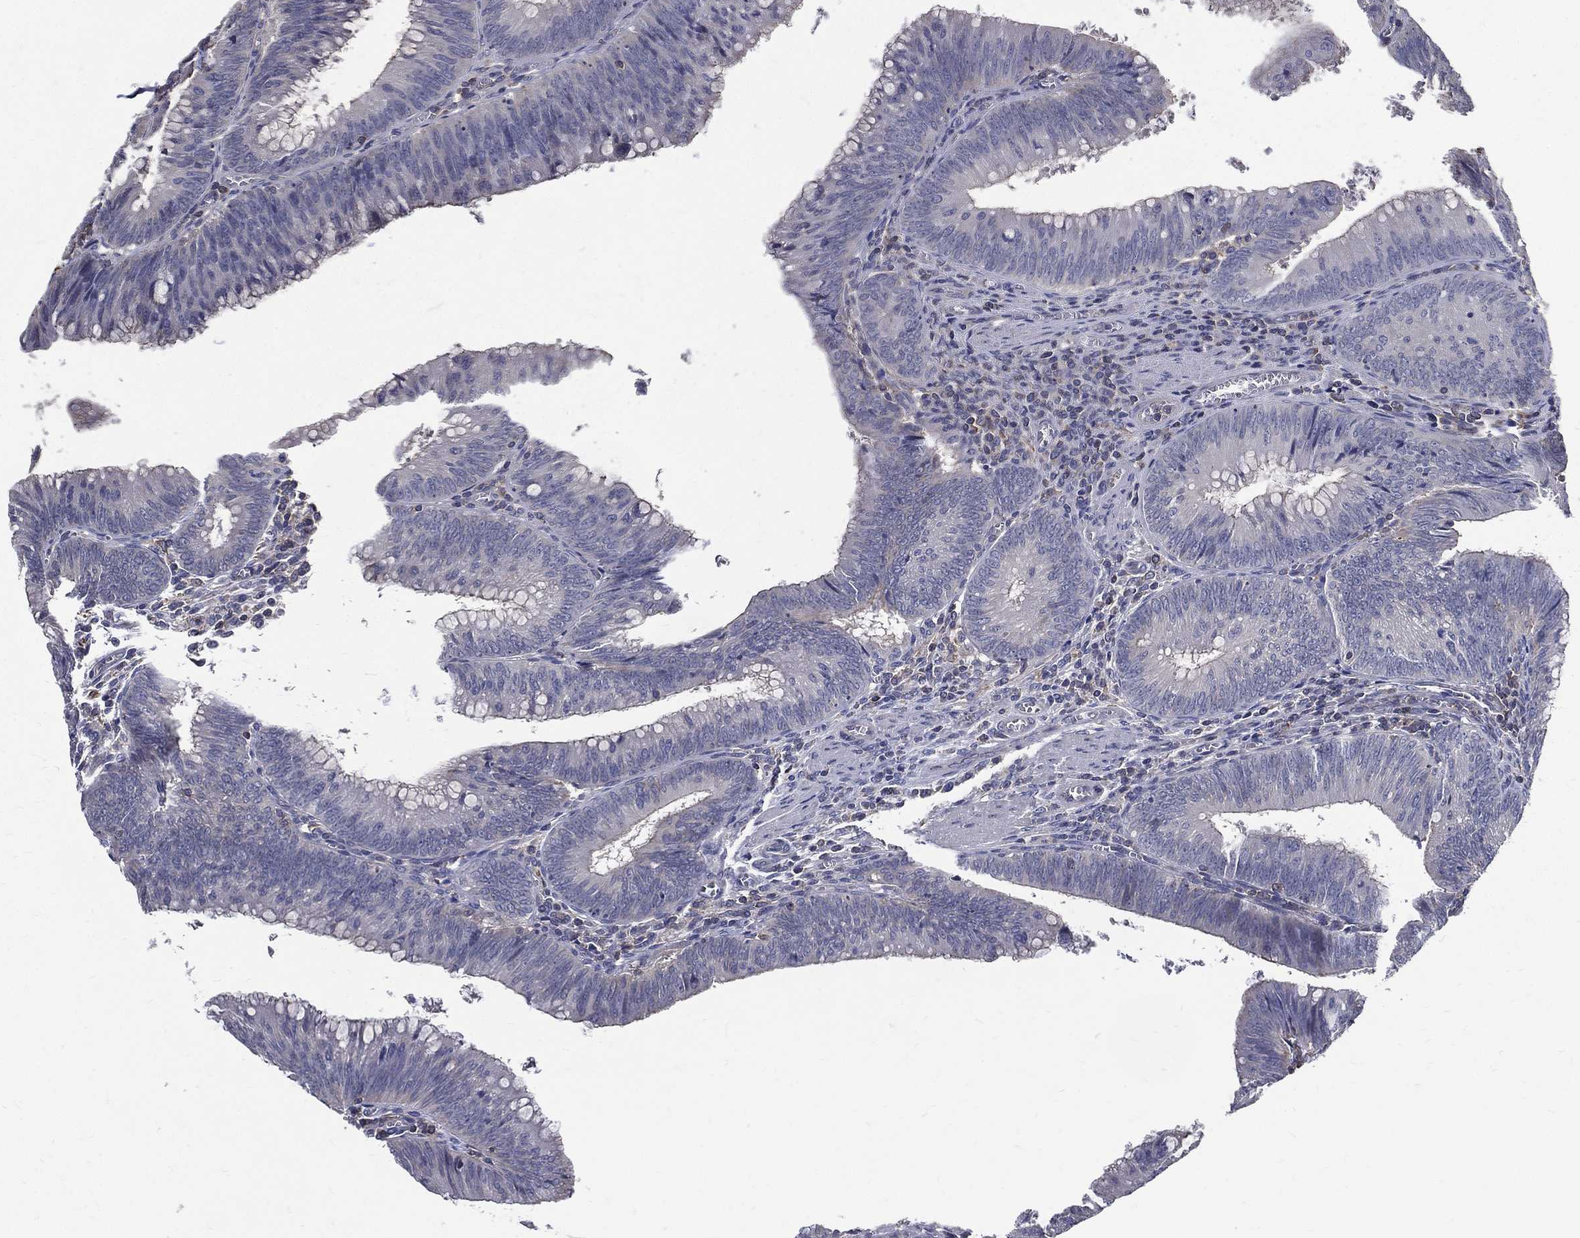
{"staining": {"intensity": "negative", "quantity": "none", "location": "none"}, "tissue": "colorectal cancer", "cell_type": "Tumor cells", "image_type": "cancer", "snomed": [{"axis": "morphology", "description": "Adenocarcinoma, NOS"}, {"axis": "topography", "description": "Rectum"}], "caption": "A high-resolution histopathology image shows immunohistochemistry (IHC) staining of colorectal cancer (adenocarcinoma), which reveals no significant expression in tumor cells. The staining was performed using DAB (3,3'-diaminobenzidine) to visualize the protein expression in brown, while the nuclei were stained in blue with hematoxylin (Magnification: 20x).", "gene": "SERPINB2", "patient": {"sex": "female", "age": 72}}